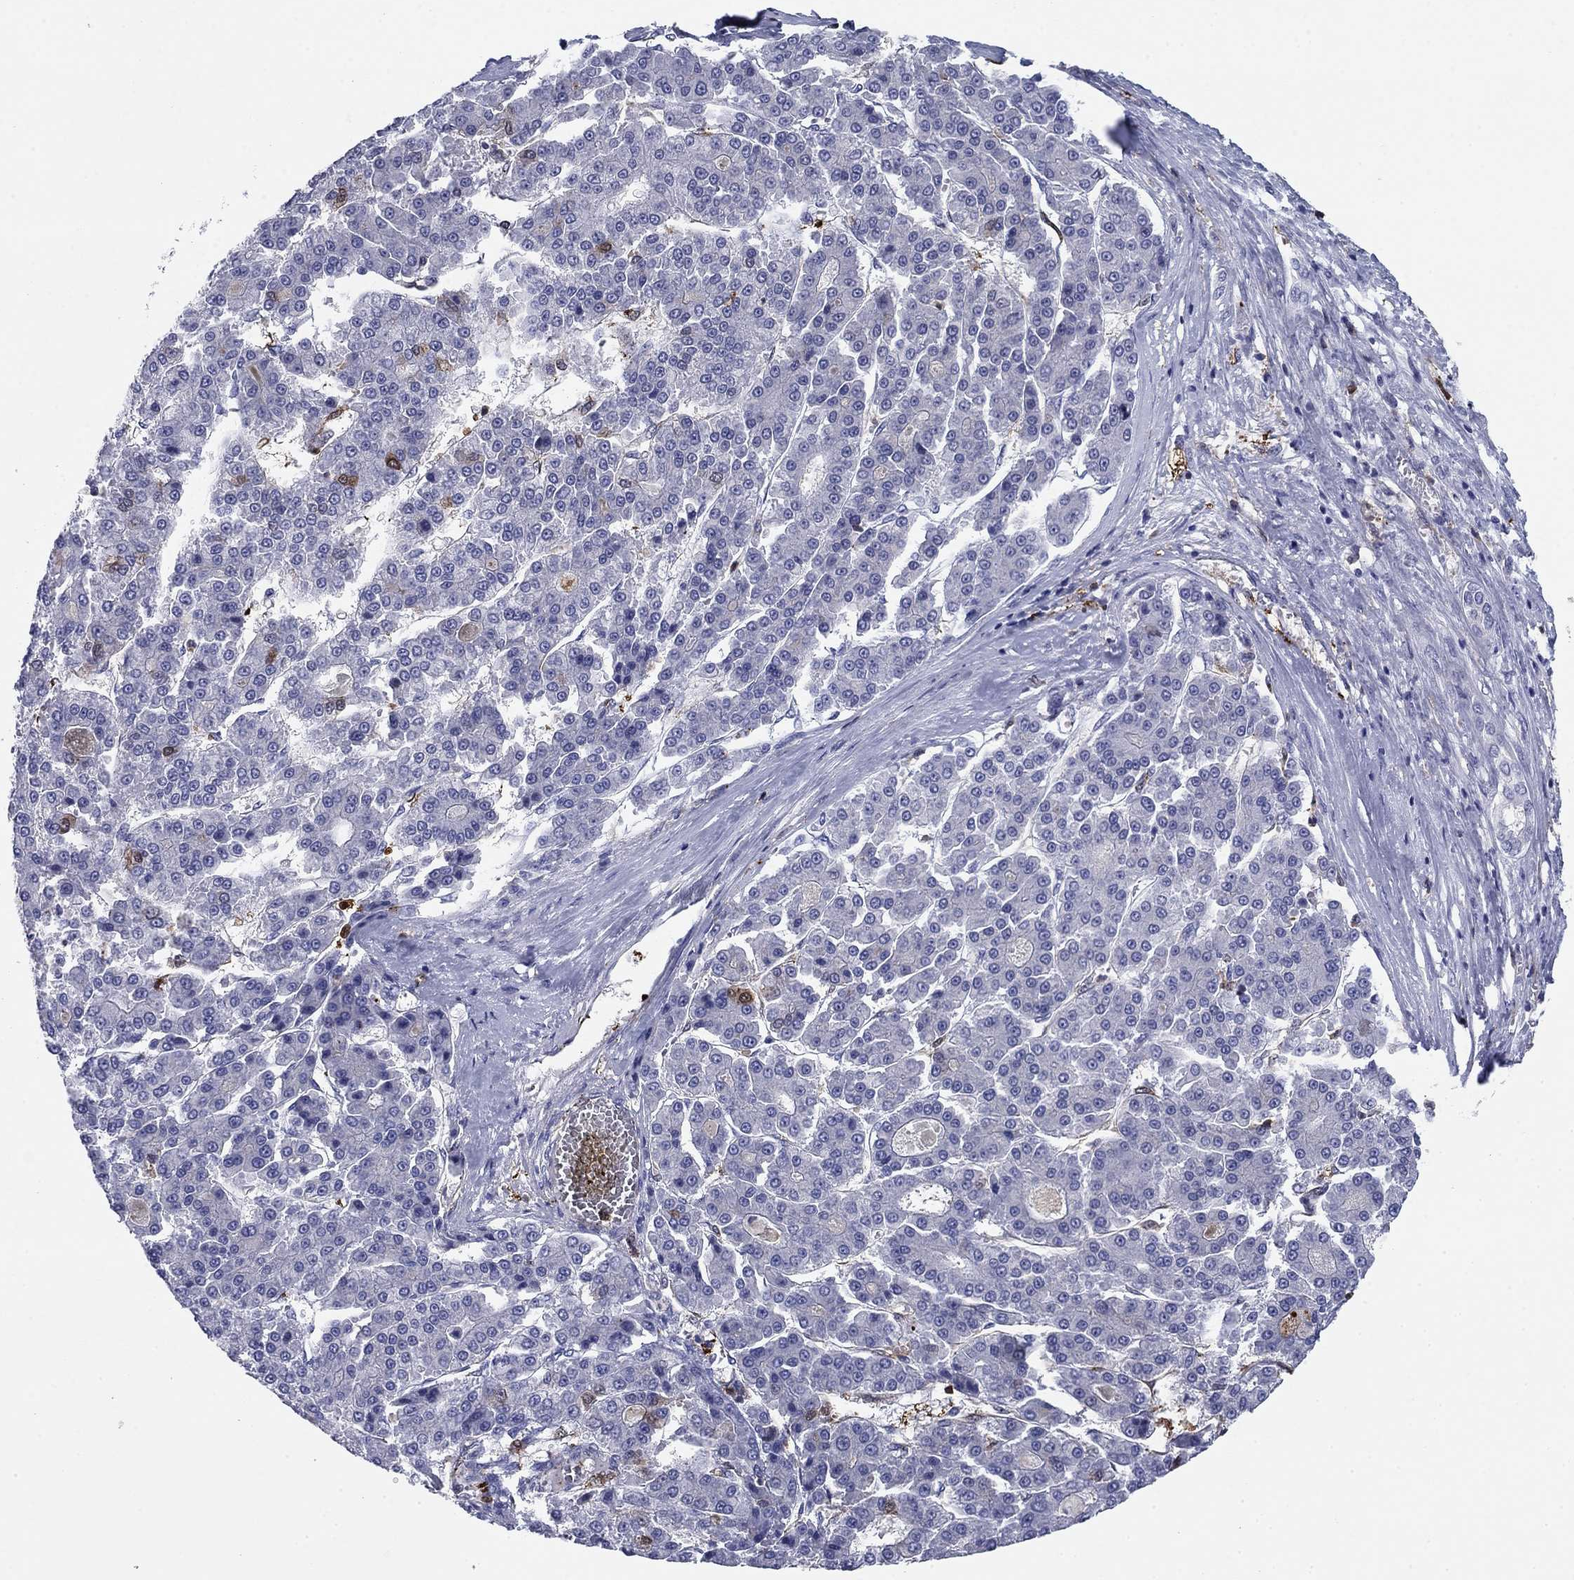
{"staining": {"intensity": "negative", "quantity": "none", "location": "none"}, "tissue": "liver cancer", "cell_type": "Tumor cells", "image_type": "cancer", "snomed": [{"axis": "morphology", "description": "Carcinoma, Hepatocellular, NOS"}, {"axis": "topography", "description": "Liver"}], "caption": "This is an immunohistochemistry (IHC) histopathology image of human liver cancer. There is no positivity in tumor cells.", "gene": "STMN1", "patient": {"sex": "male", "age": 70}}